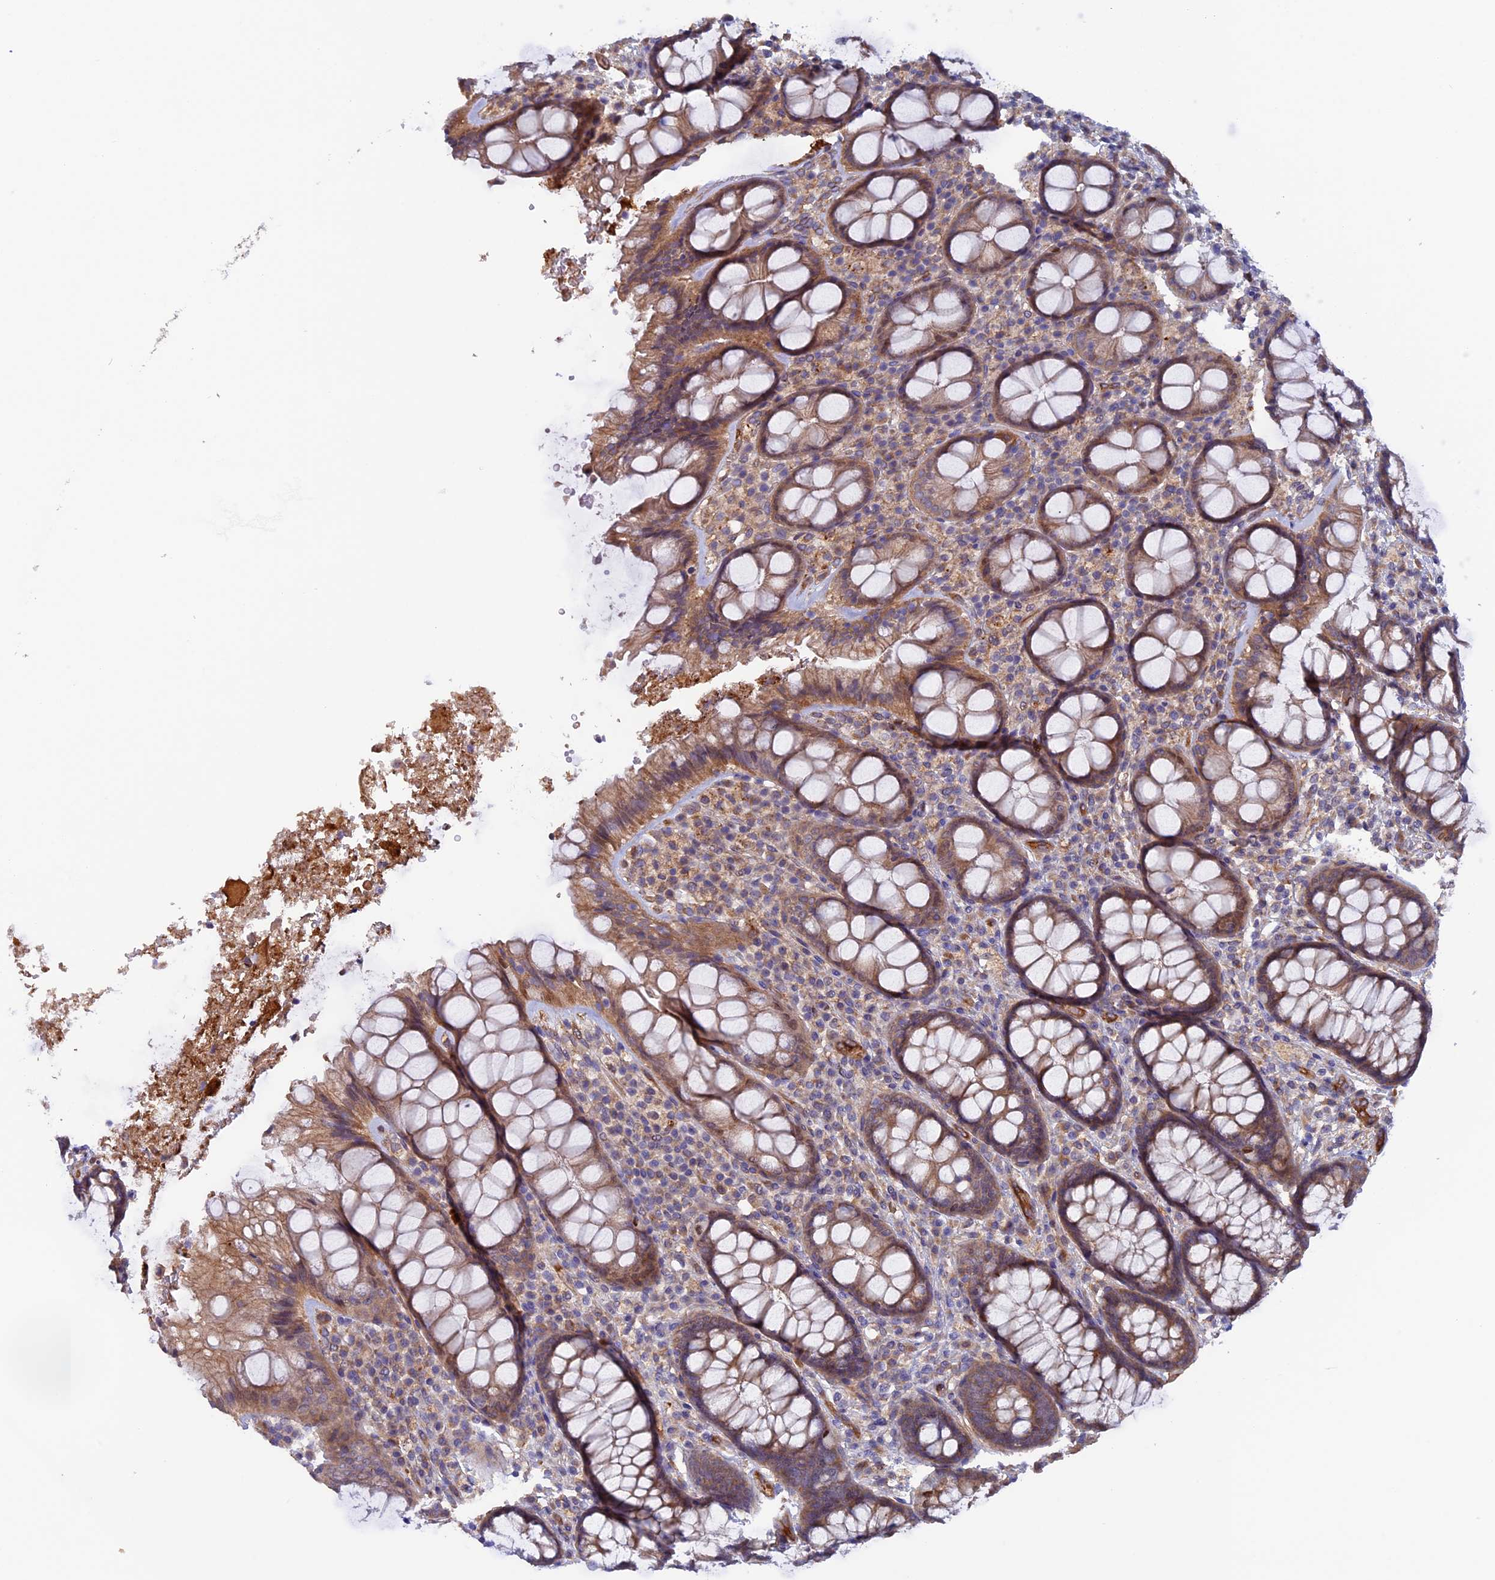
{"staining": {"intensity": "moderate", "quantity": ">75%", "location": "cytoplasmic/membranous"}, "tissue": "rectum", "cell_type": "Glandular cells", "image_type": "normal", "snomed": [{"axis": "morphology", "description": "Normal tissue, NOS"}, {"axis": "topography", "description": "Rectum"}], "caption": "Protein staining by immunohistochemistry reveals moderate cytoplasmic/membranous staining in approximately >75% of glandular cells in unremarkable rectum. (DAB (3,3'-diaminobenzidine) = brown stain, brightfield microscopy at high magnification).", "gene": "DUS3L", "patient": {"sex": "male", "age": 83}}